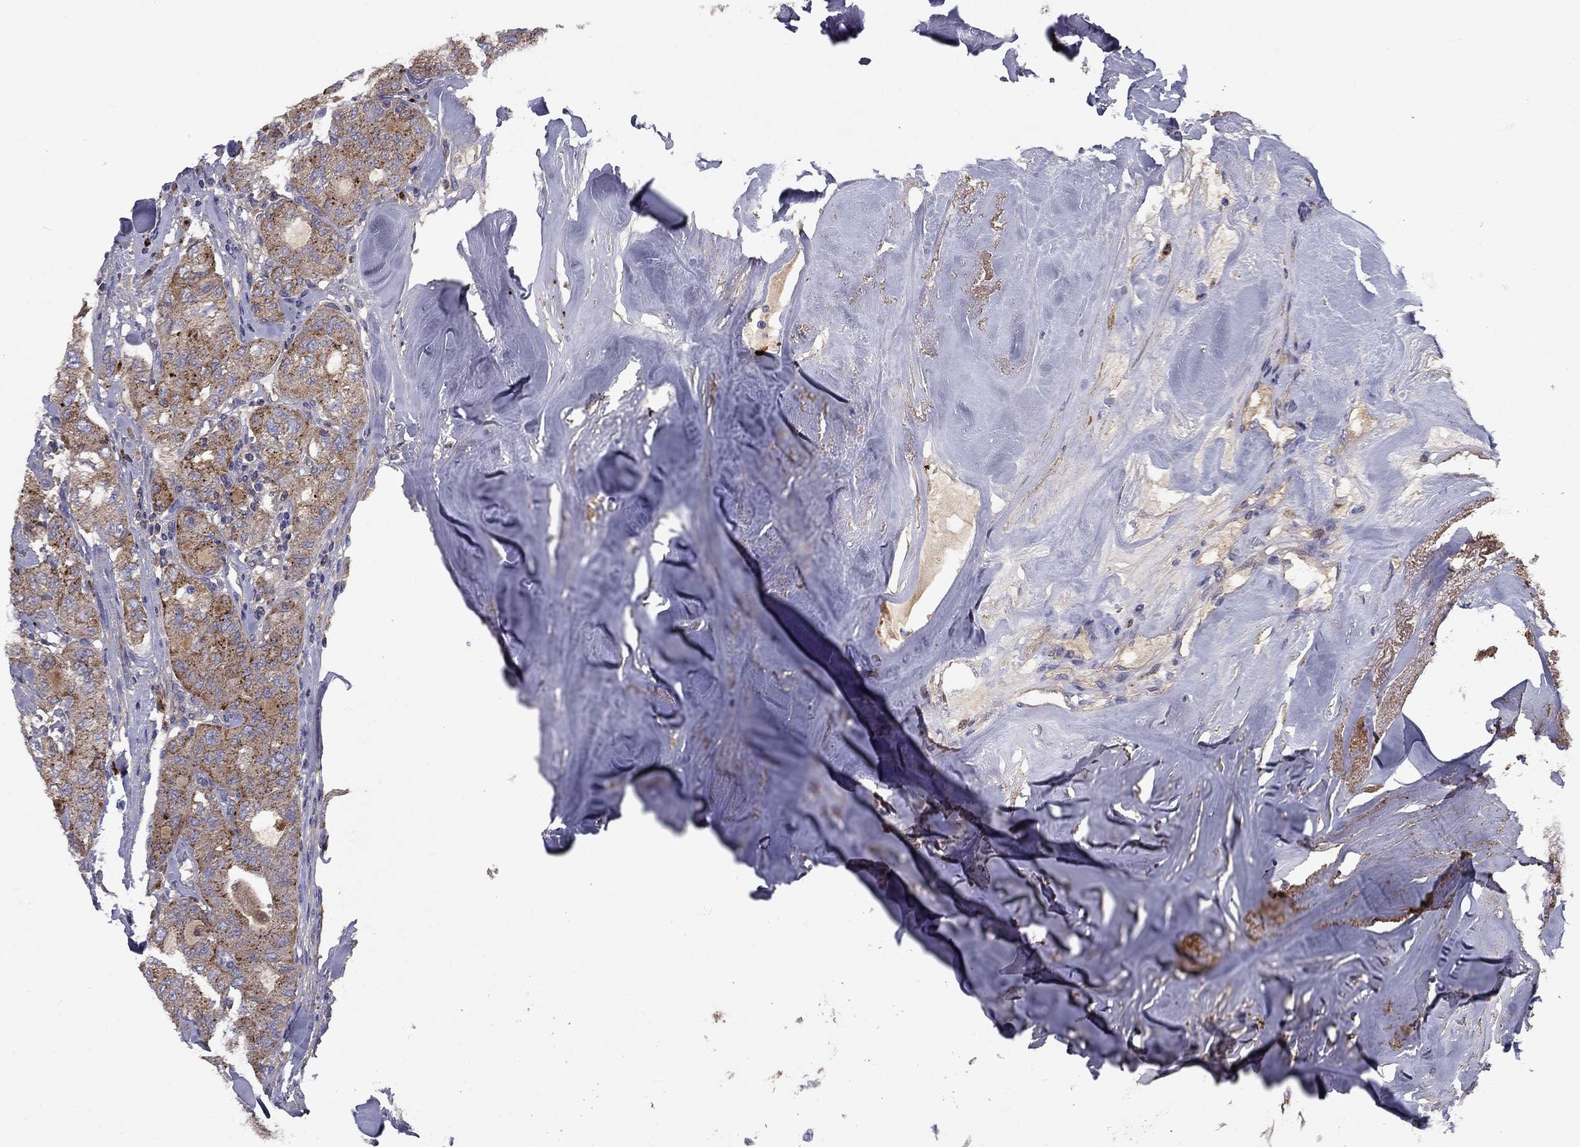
{"staining": {"intensity": "strong", "quantity": "25%-75%", "location": "cytoplasmic/membranous"}, "tissue": "thyroid cancer", "cell_type": "Tumor cells", "image_type": "cancer", "snomed": [{"axis": "morphology", "description": "Follicular adenoma carcinoma, NOS"}, {"axis": "topography", "description": "Thyroid gland"}], "caption": "Protein staining by immunohistochemistry reveals strong cytoplasmic/membranous staining in approximately 25%-75% of tumor cells in follicular adenoma carcinoma (thyroid).", "gene": "EPDR1", "patient": {"sex": "male", "age": 75}}